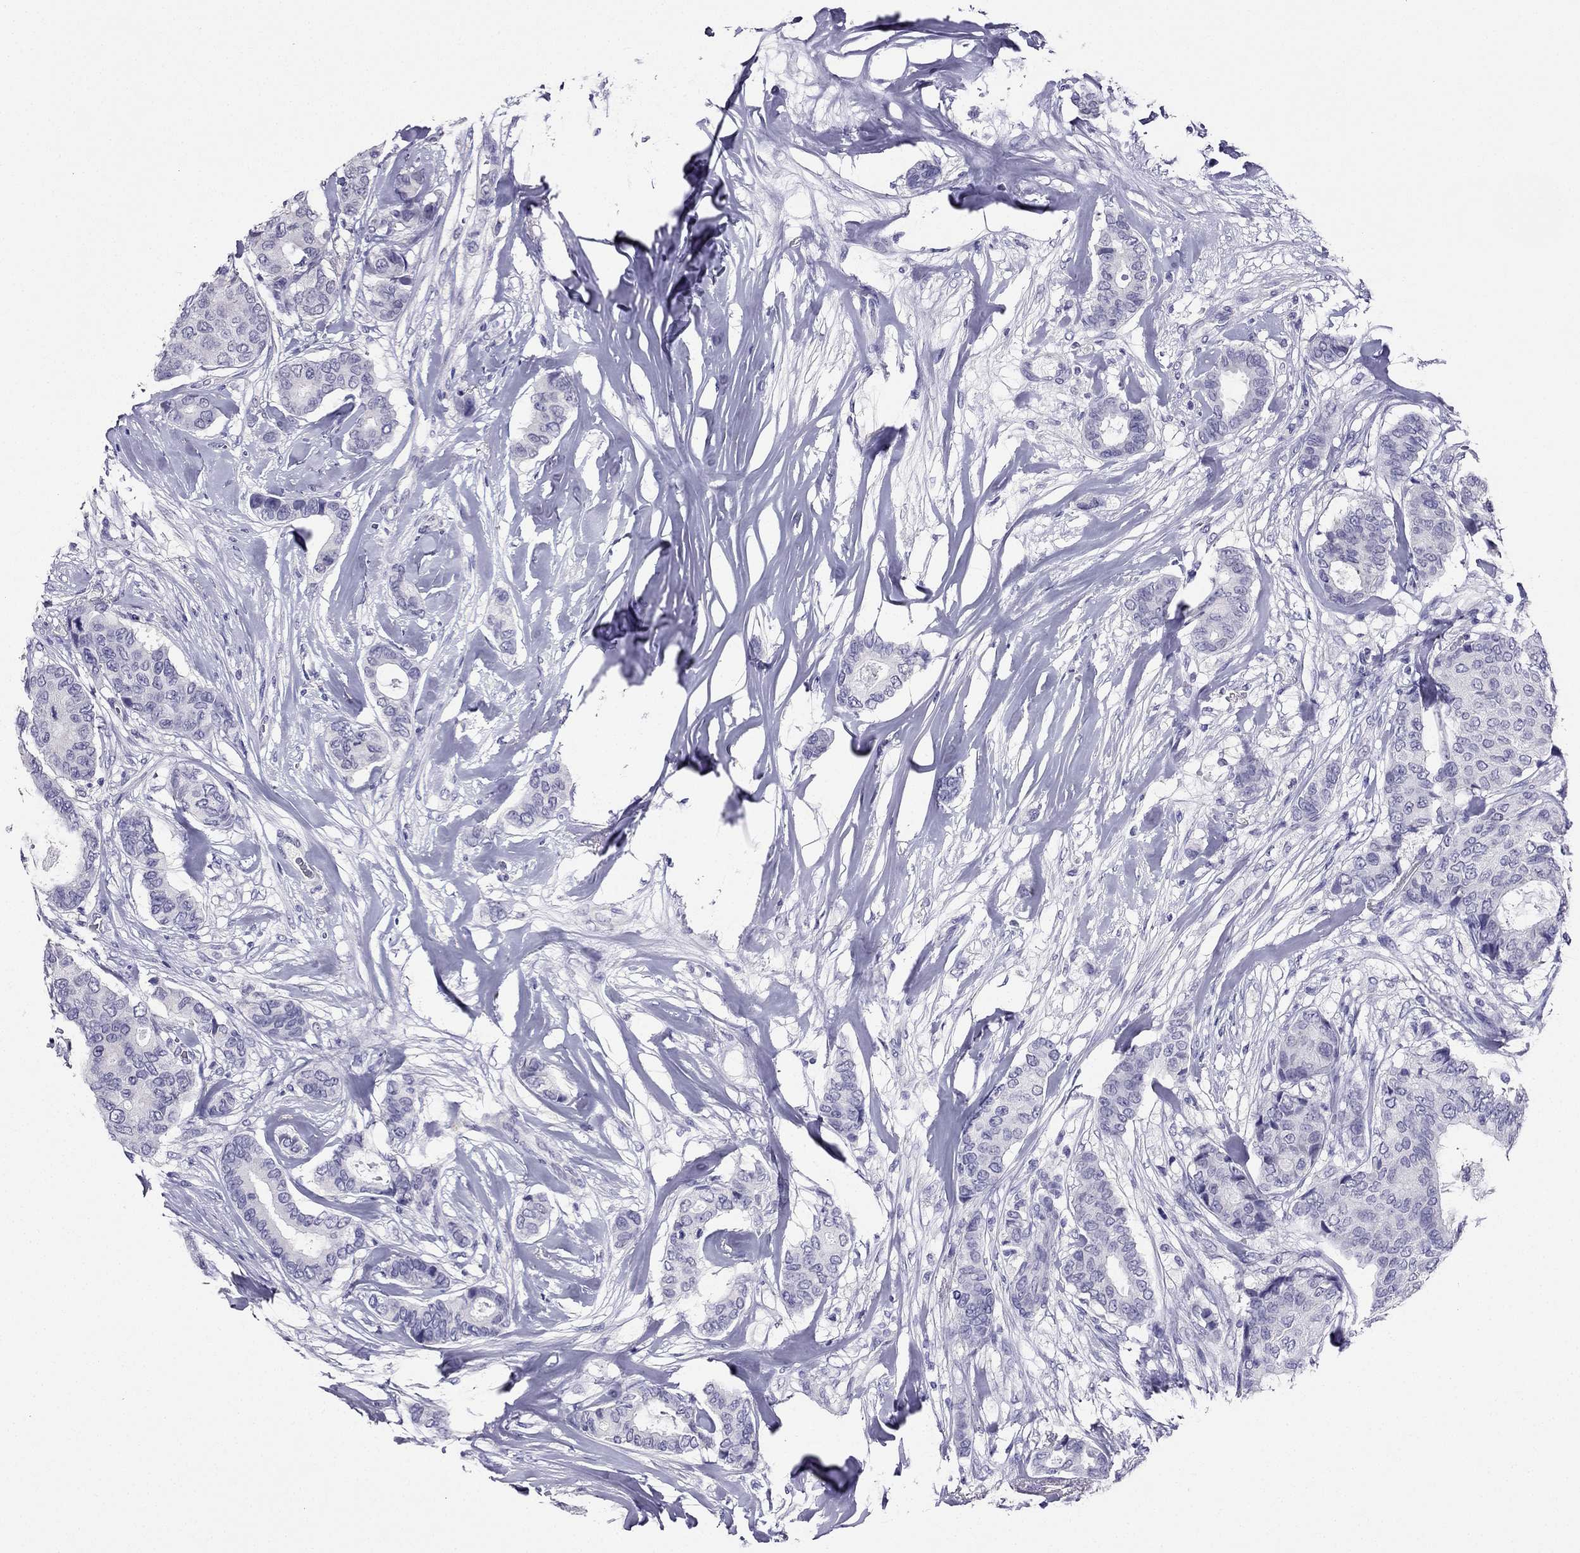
{"staining": {"intensity": "negative", "quantity": "none", "location": "none"}, "tissue": "breast cancer", "cell_type": "Tumor cells", "image_type": "cancer", "snomed": [{"axis": "morphology", "description": "Duct carcinoma"}, {"axis": "topography", "description": "Breast"}], "caption": "Micrograph shows no significant protein positivity in tumor cells of breast intraductal carcinoma.", "gene": "KCNJ10", "patient": {"sex": "female", "age": 75}}